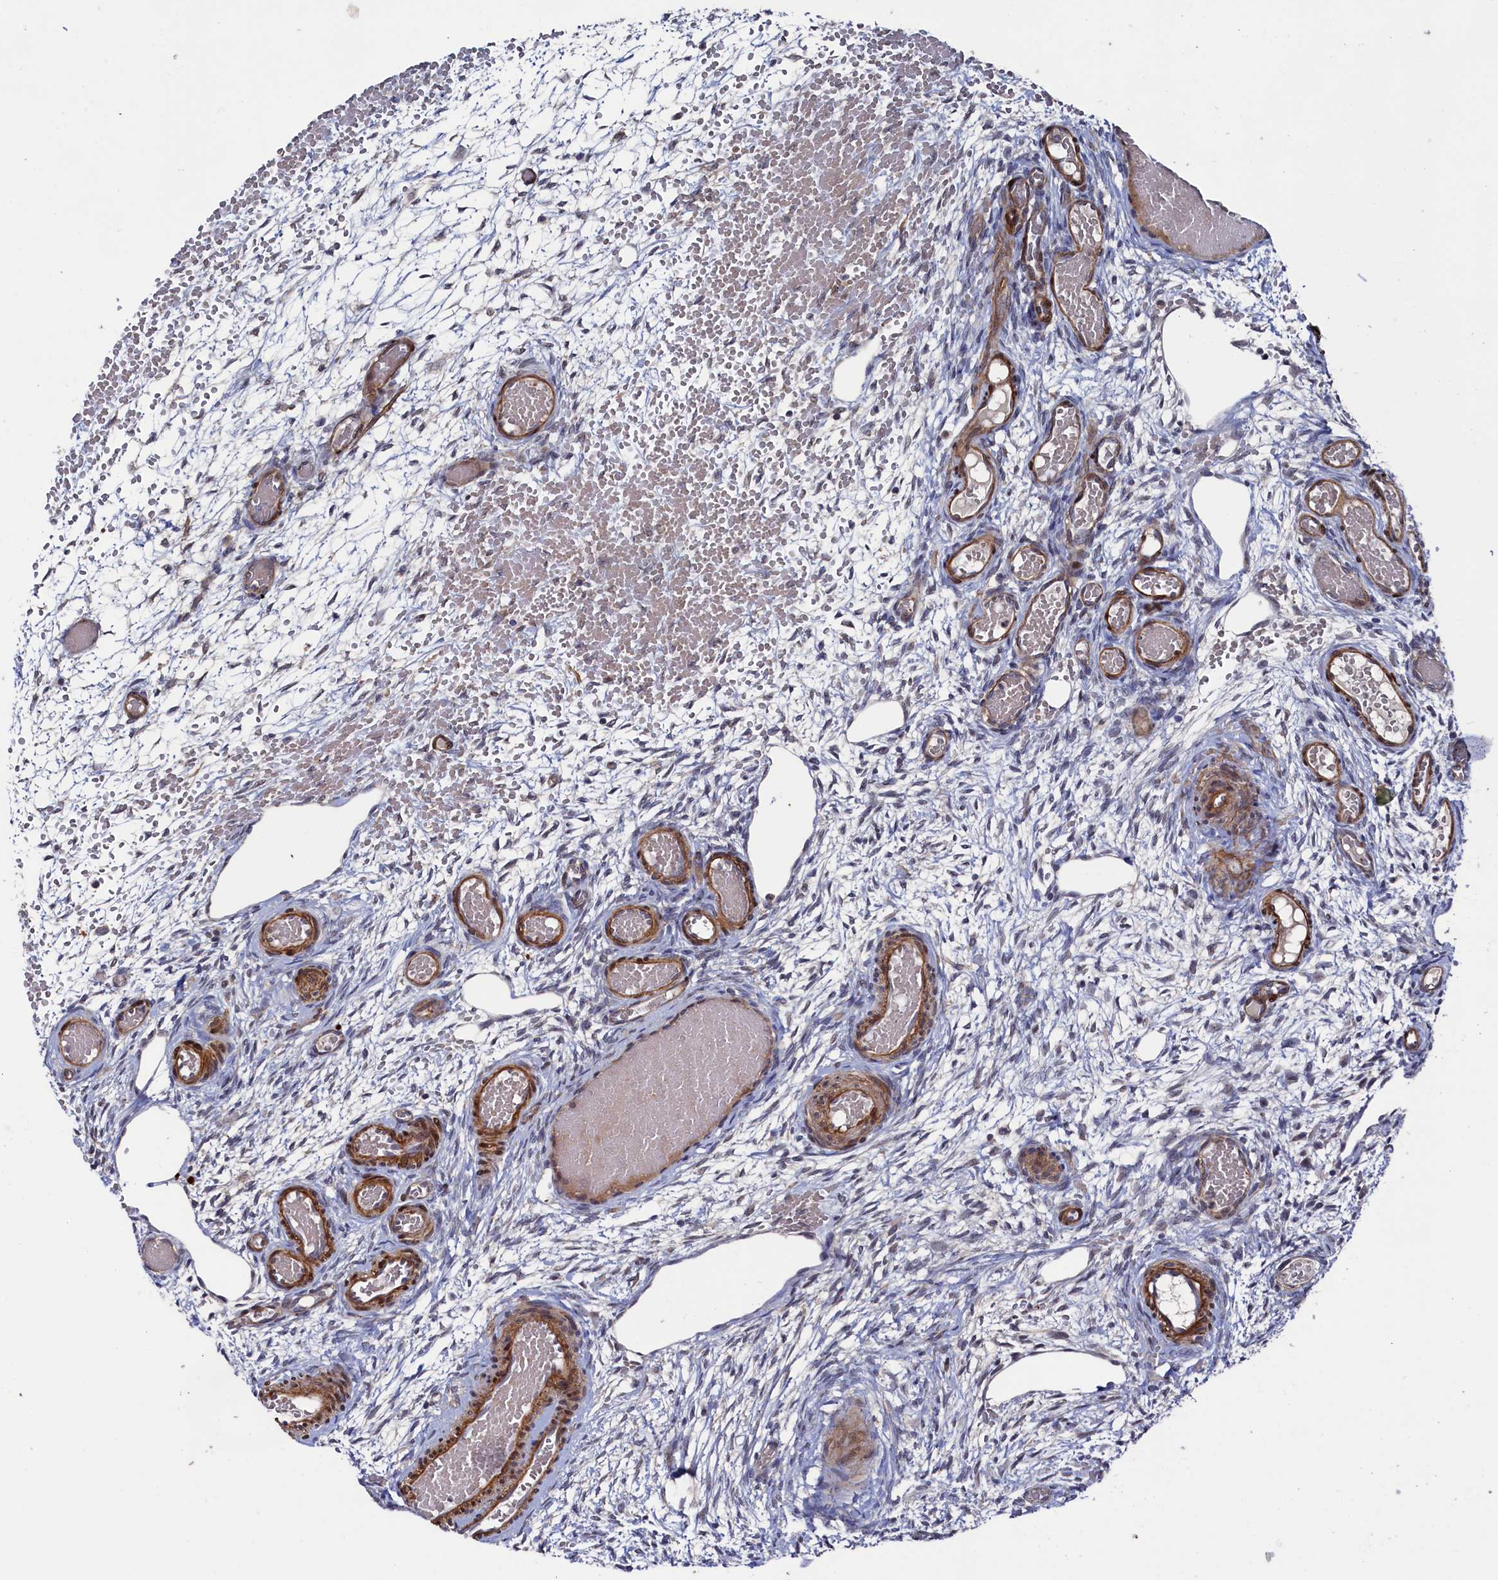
{"staining": {"intensity": "negative", "quantity": "none", "location": "none"}, "tissue": "ovary", "cell_type": "Follicle cells", "image_type": "normal", "snomed": [{"axis": "morphology", "description": "Adenocarcinoma, NOS"}, {"axis": "topography", "description": "Endometrium"}], "caption": "IHC photomicrograph of benign human ovary stained for a protein (brown), which demonstrates no positivity in follicle cells.", "gene": "ZNF891", "patient": {"sex": "female", "age": 32}}